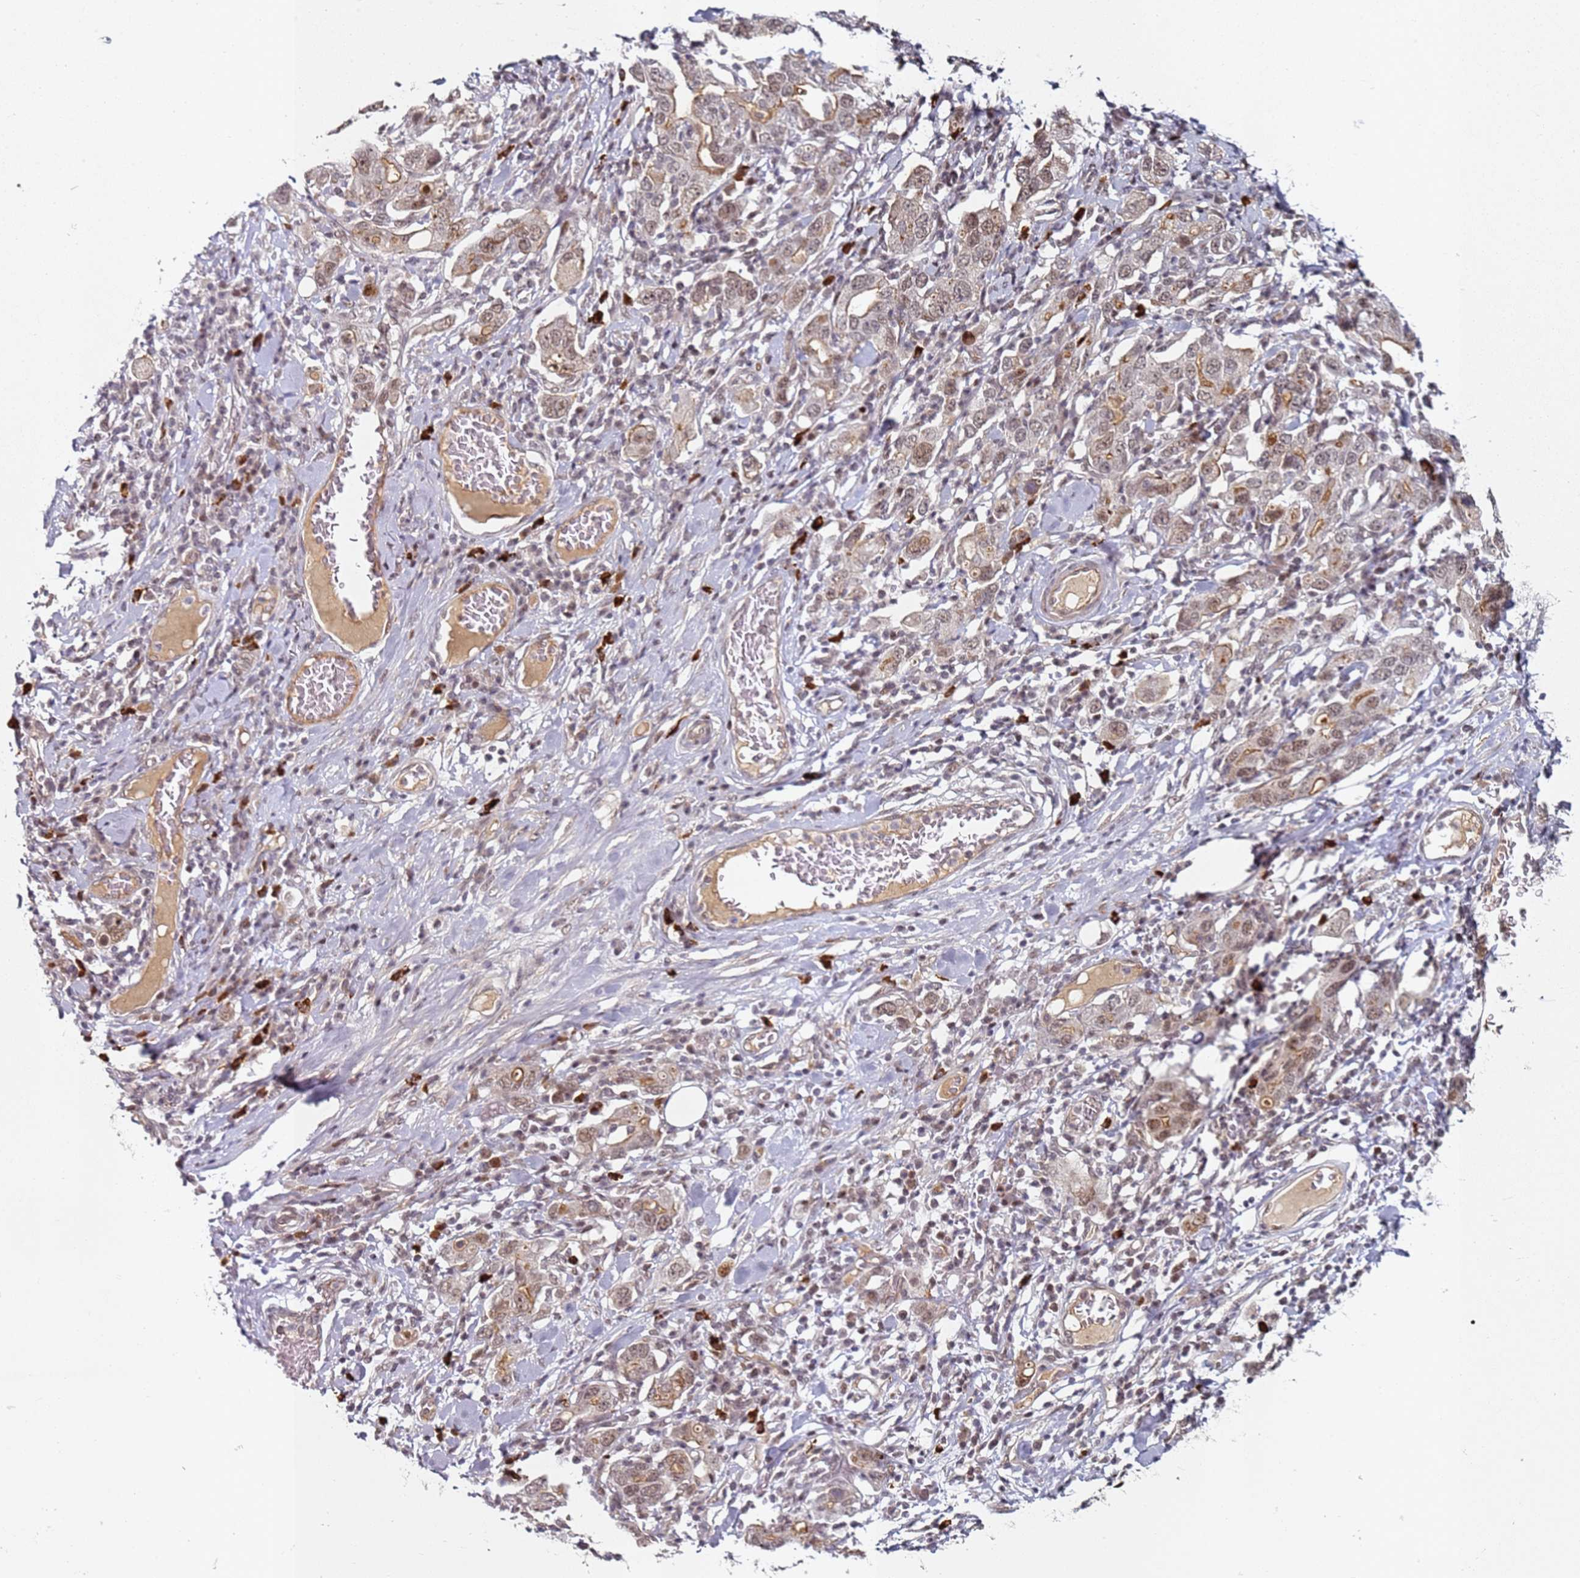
{"staining": {"intensity": "strong", "quantity": ">75%", "location": "nuclear"}, "tissue": "stomach cancer", "cell_type": "Tumor cells", "image_type": "cancer", "snomed": [{"axis": "morphology", "description": "Adenocarcinoma, NOS"}, {"axis": "topography", "description": "Stomach, upper"}], "caption": "Stomach cancer stained with a protein marker demonstrates strong staining in tumor cells.", "gene": "ATF6B", "patient": {"sex": "male", "age": 62}}